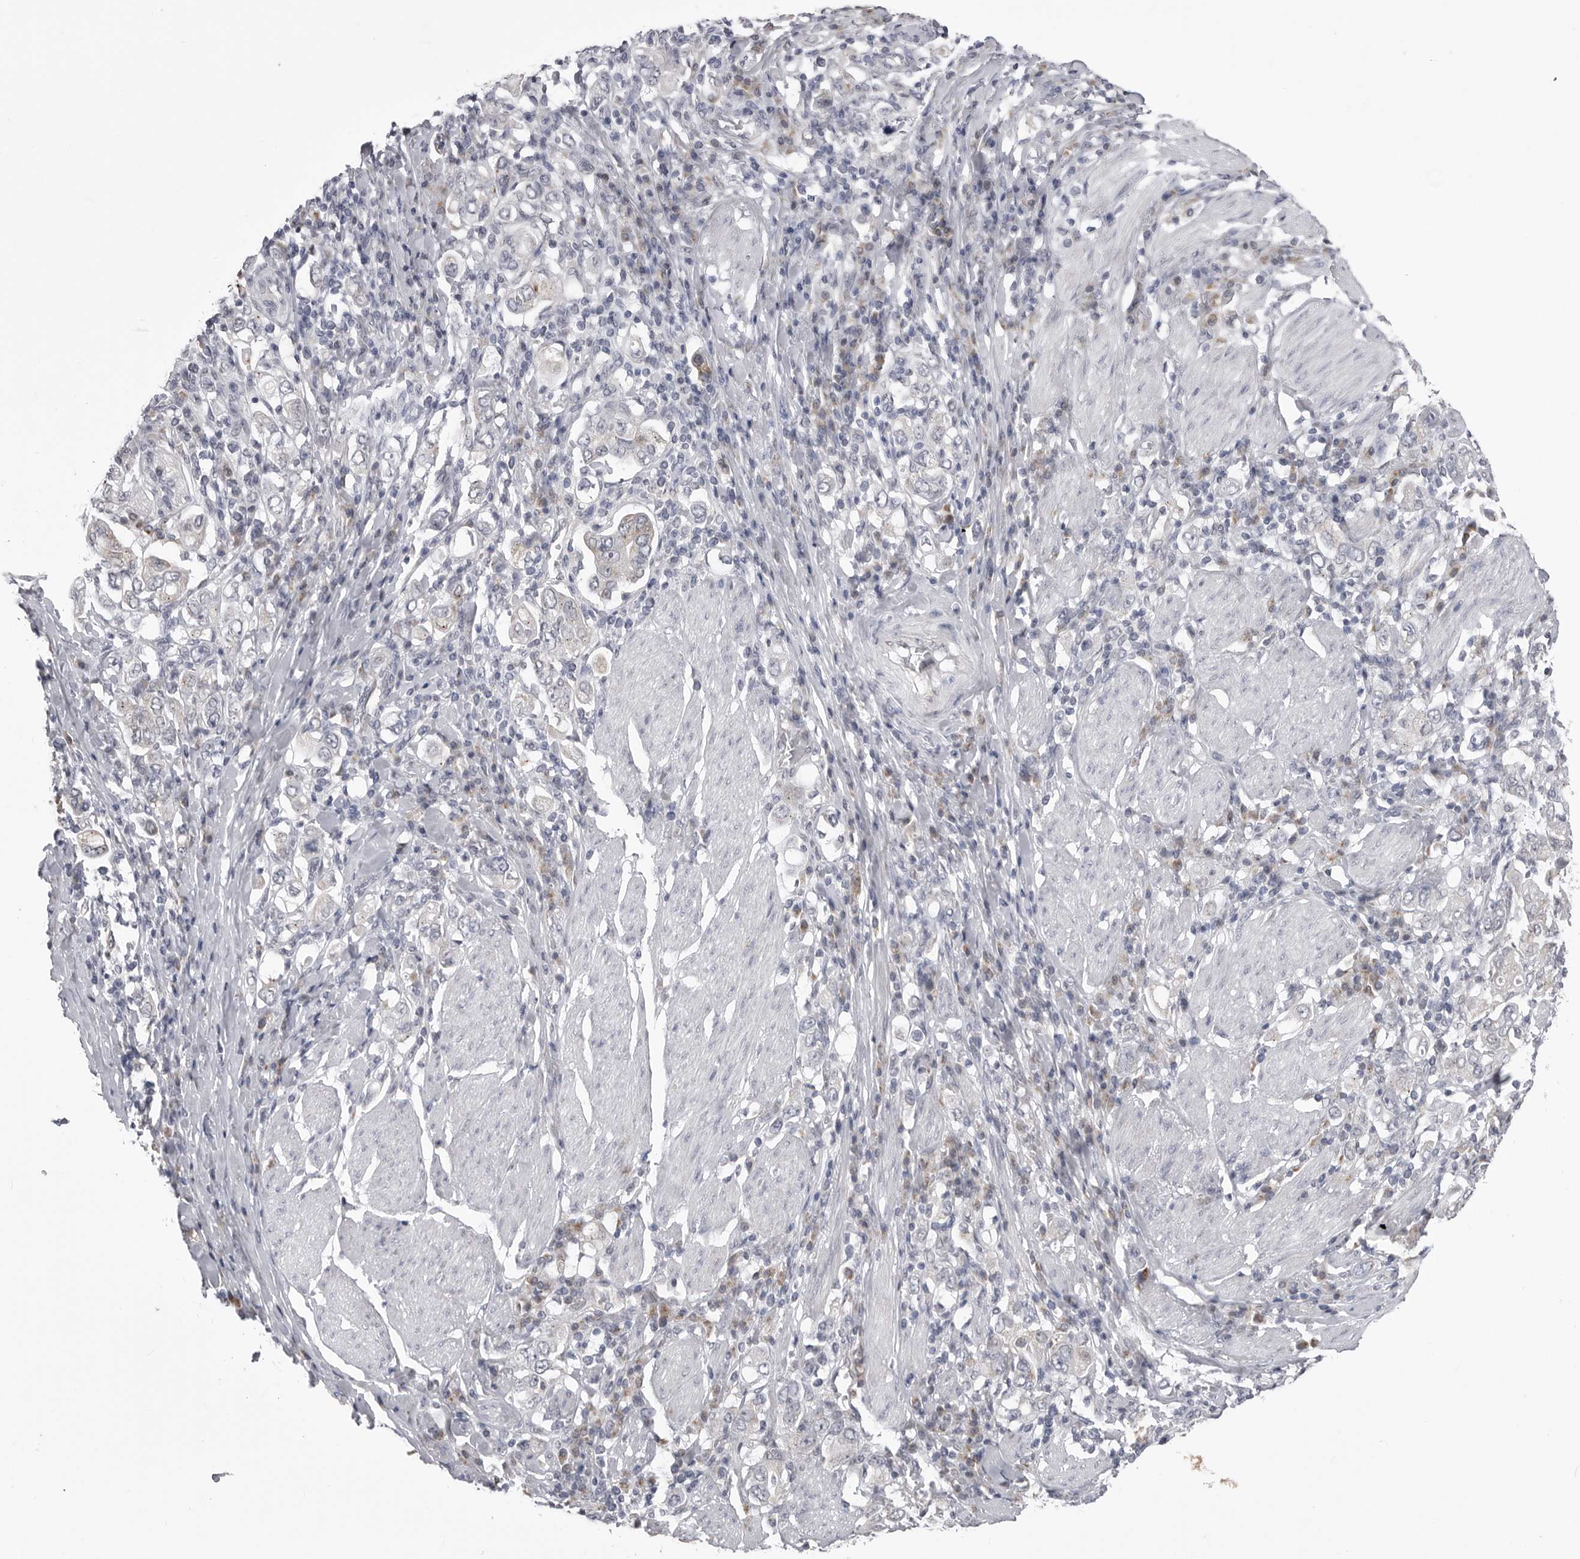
{"staining": {"intensity": "weak", "quantity": "<25%", "location": "cytoplasmic/membranous"}, "tissue": "stomach cancer", "cell_type": "Tumor cells", "image_type": "cancer", "snomed": [{"axis": "morphology", "description": "Adenocarcinoma, NOS"}, {"axis": "topography", "description": "Stomach, upper"}], "caption": "Immunohistochemistry of human stomach adenocarcinoma shows no positivity in tumor cells.", "gene": "FH", "patient": {"sex": "male", "age": 62}}